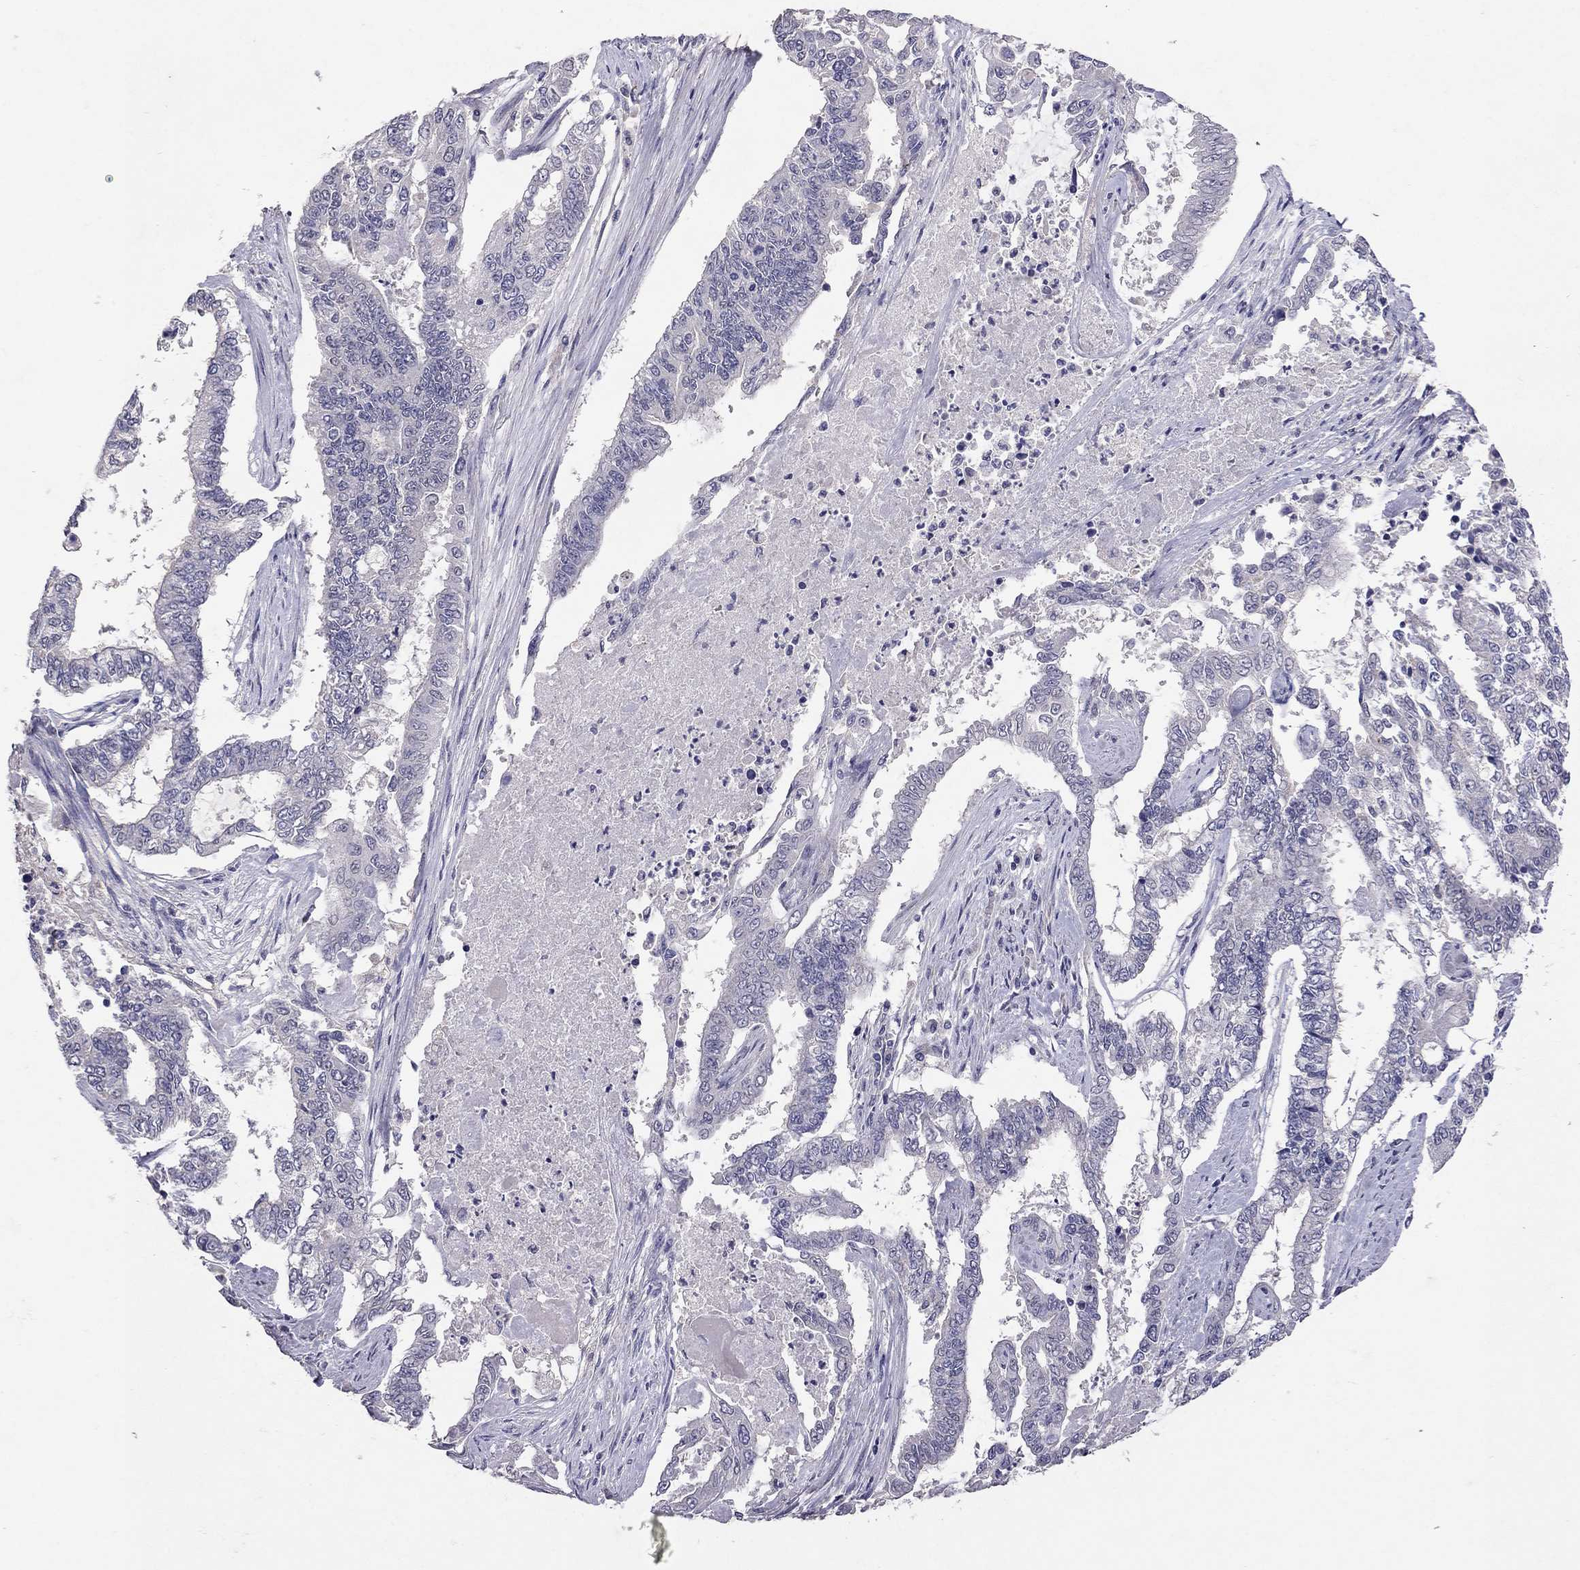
{"staining": {"intensity": "negative", "quantity": "none", "location": "none"}, "tissue": "endometrial cancer", "cell_type": "Tumor cells", "image_type": "cancer", "snomed": [{"axis": "morphology", "description": "Adenocarcinoma, NOS"}, {"axis": "topography", "description": "Uterus"}], "caption": "This photomicrograph is of endometrial cancer (adenocarcinoma) stained with immunohistochemistry to label a protein in brown with the nuclei are counter-stained blue. There is no expression in tumor cells.", "gene": "FST", "patient": {"sex": "female", "age": 59}}